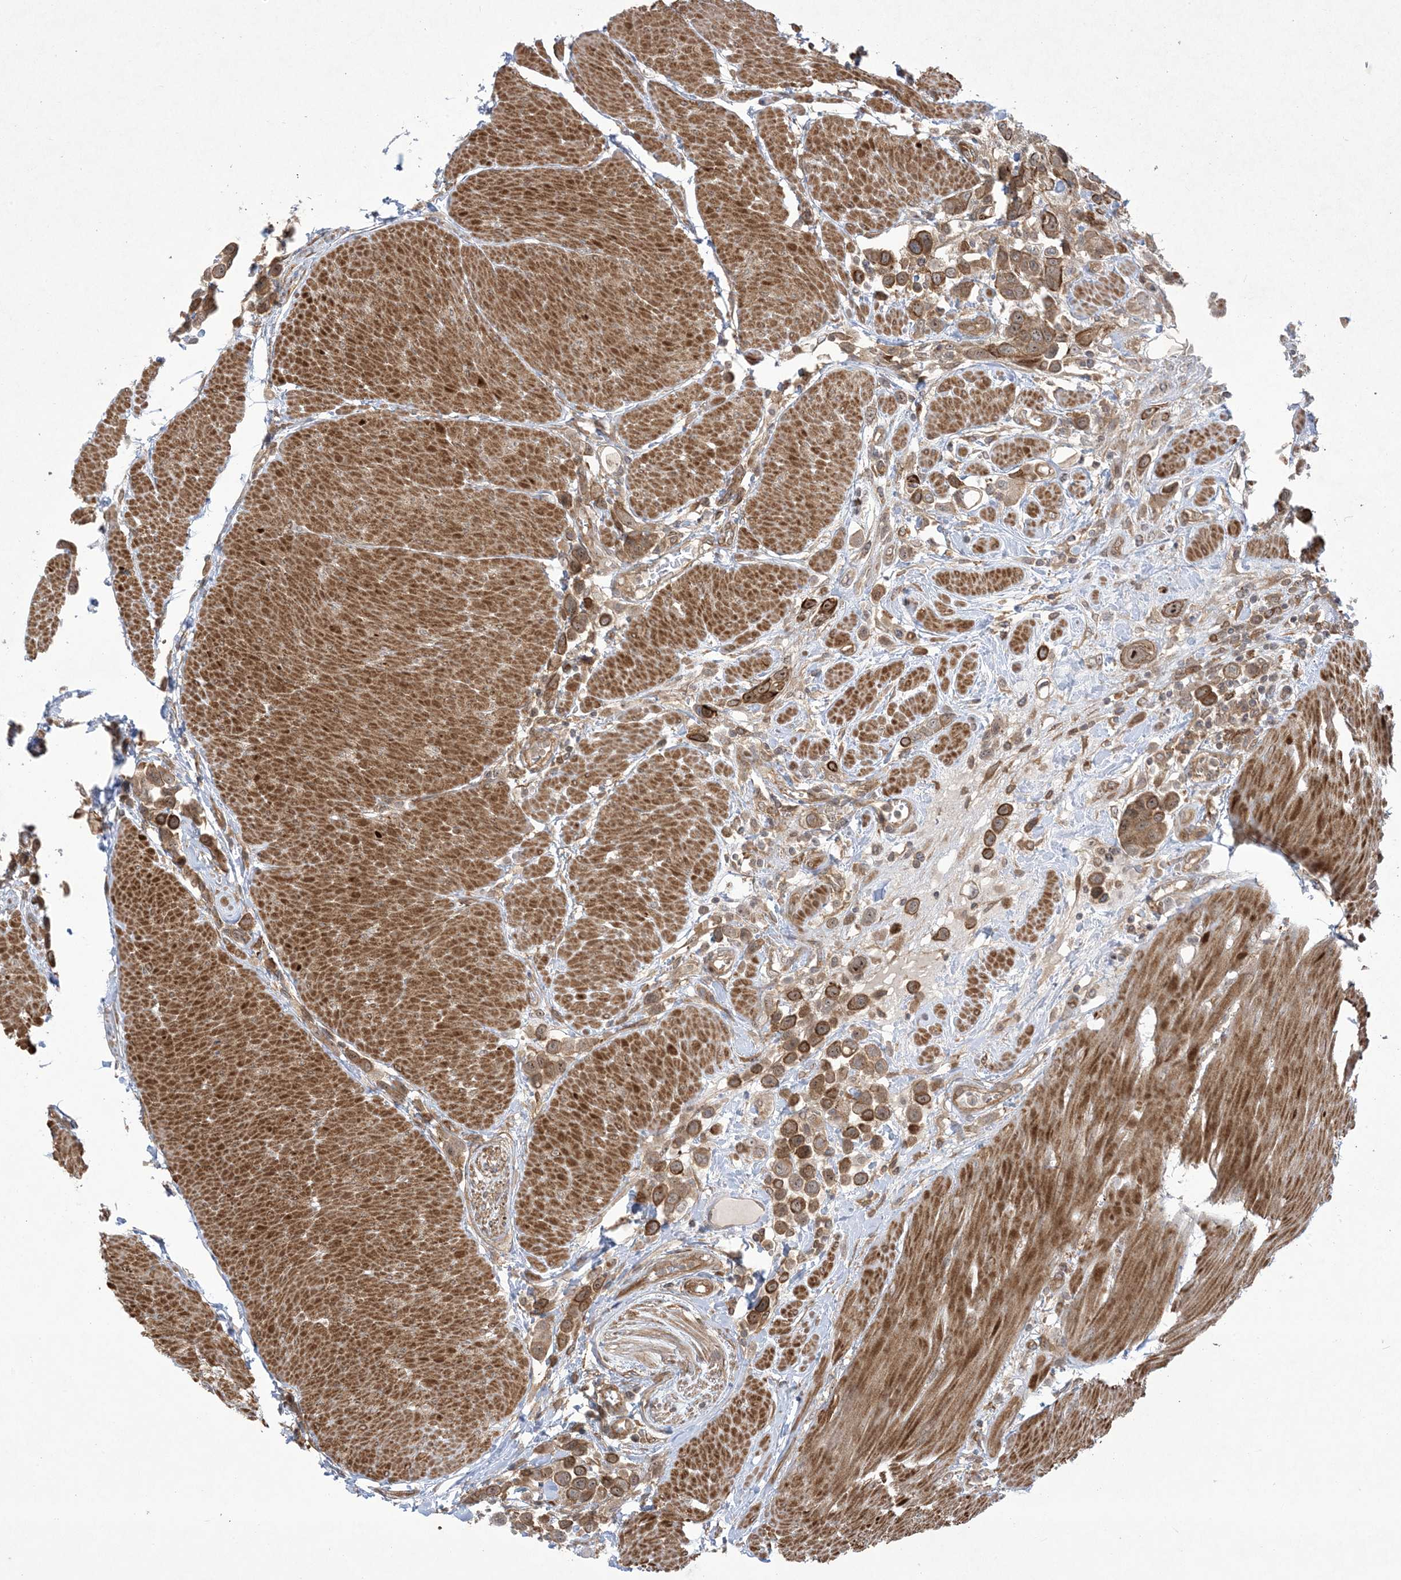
{"staining": {"intensity": "strong", "quantity": ">75%", "location": "cytoplasmic/membranous,nuclear"}, "tissue": "urothelial cancer", "cell_type": "Tumor cells", "image_type": "cancer", "snomed": [{"axis": "morphology", "description": "Urothelial carcinoma, High grade"}, {"axis": "topography", "description": "Urinary bladder"}], "caption": "Tumor cells exhibit strong cytoplasmic/membranous and nuclear positivity in approximately >75% of cells in urothelial carcinoma (high-grade).", "gene": "SOGA3", "patient": {"sex": "male", "age": 50}}